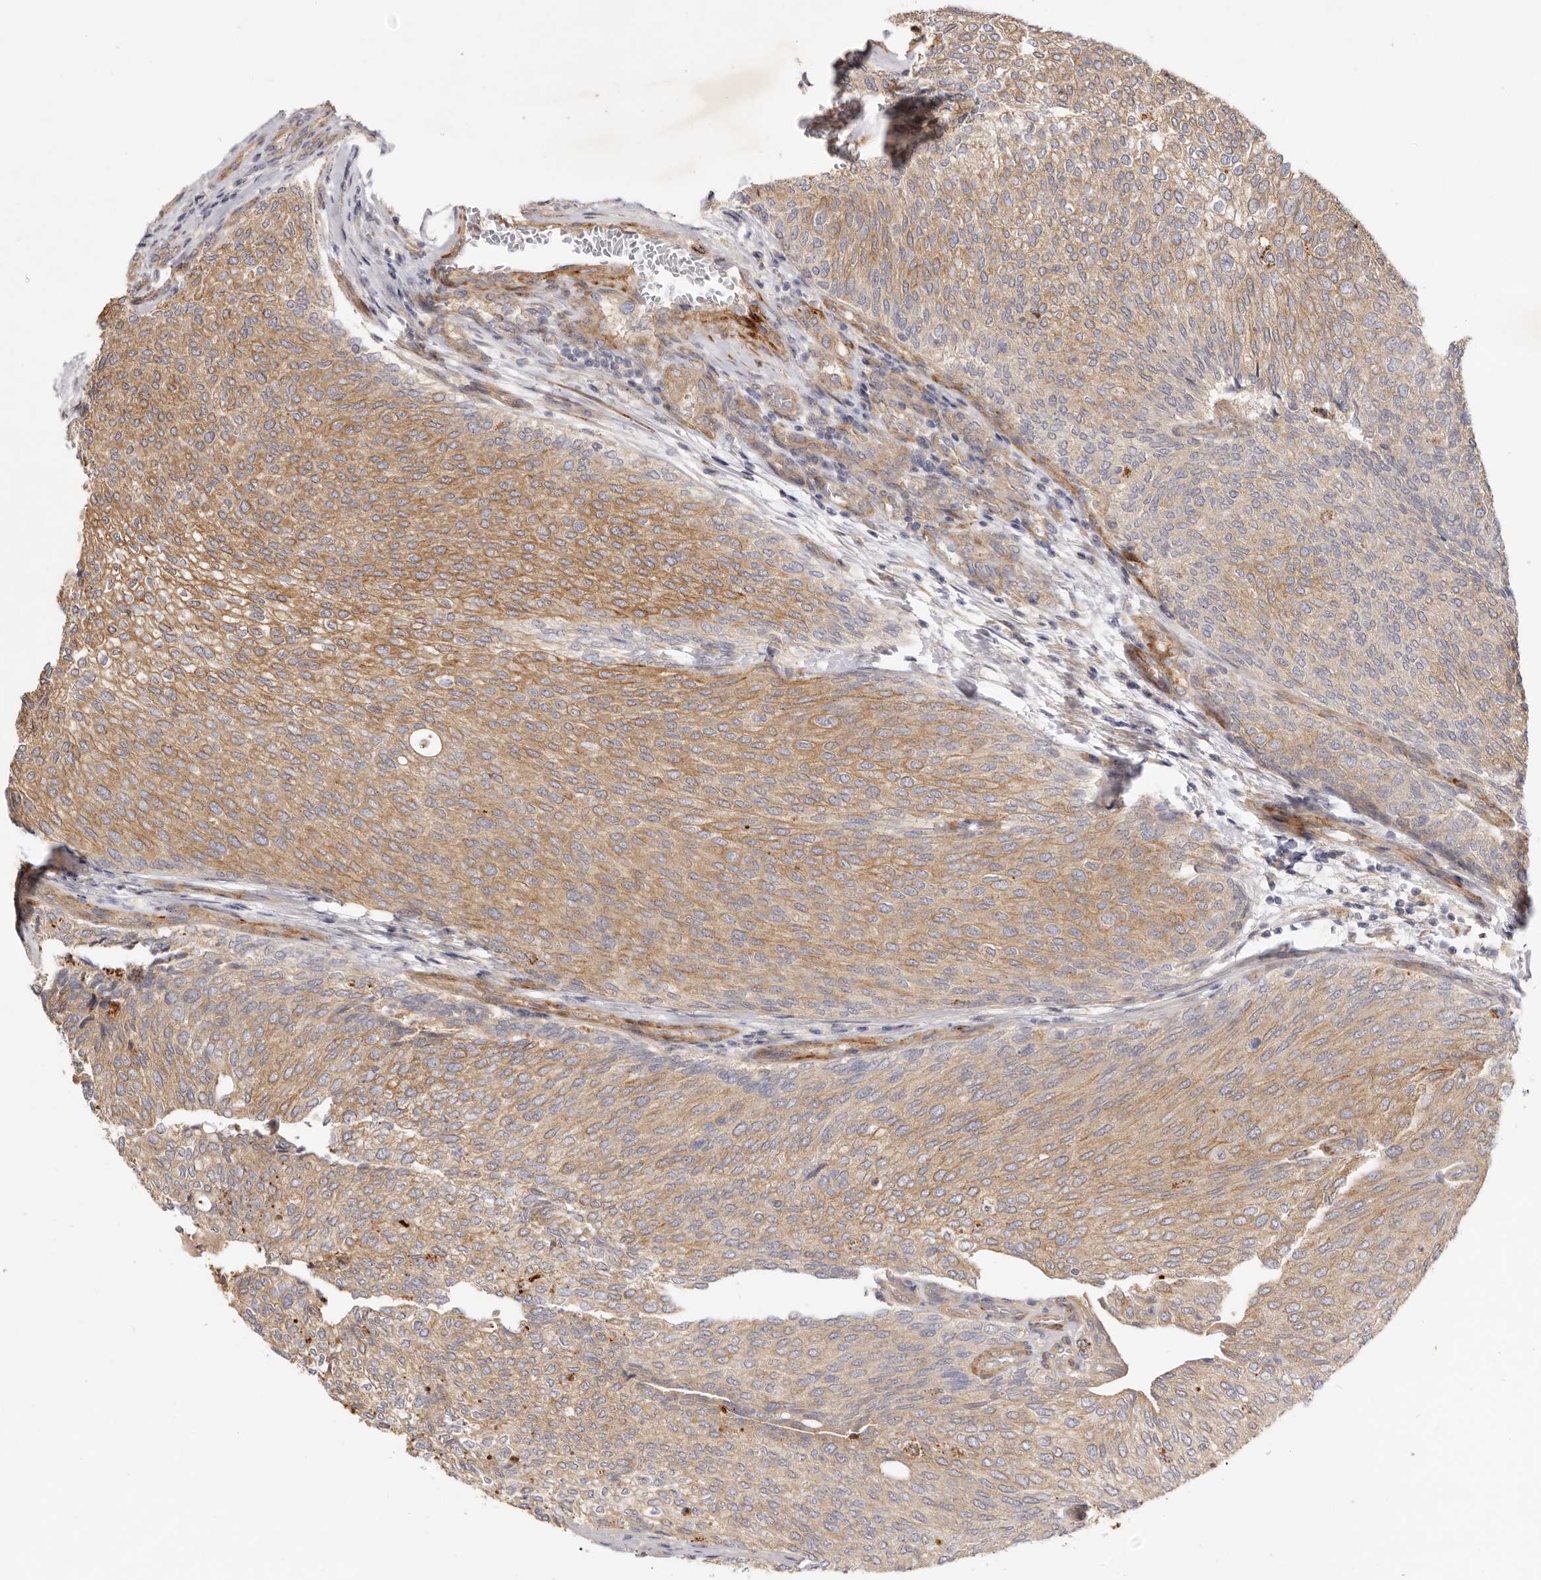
{"staining": {"intensity": "moderate", "quantity": ">75%", "location": "cytoplasmic/membranous"}, "tissue": "urothelial cancer", "cell_type": "Tumor cells", "image_type": "cancer", "snomed": [{"axis": "morphology", "description": "Urothelial carcinoma, Low grade"}, {"axis": "topography", "description": "Urinary bladder"}], "caption": "Immunohistochemistry (IHC) image of neoplastic tissue: low-grade urothelial carcinoma stained using immunohistochemistry demonstrates medium levels of moderate protein expression localized specifically in the cytoplasmic/membranous of tumor cells, appearing as a cytoplasmic/membranous brown color.", "gene": "ADAMTS9", "patient": {"sex": "female", "age": 79}}